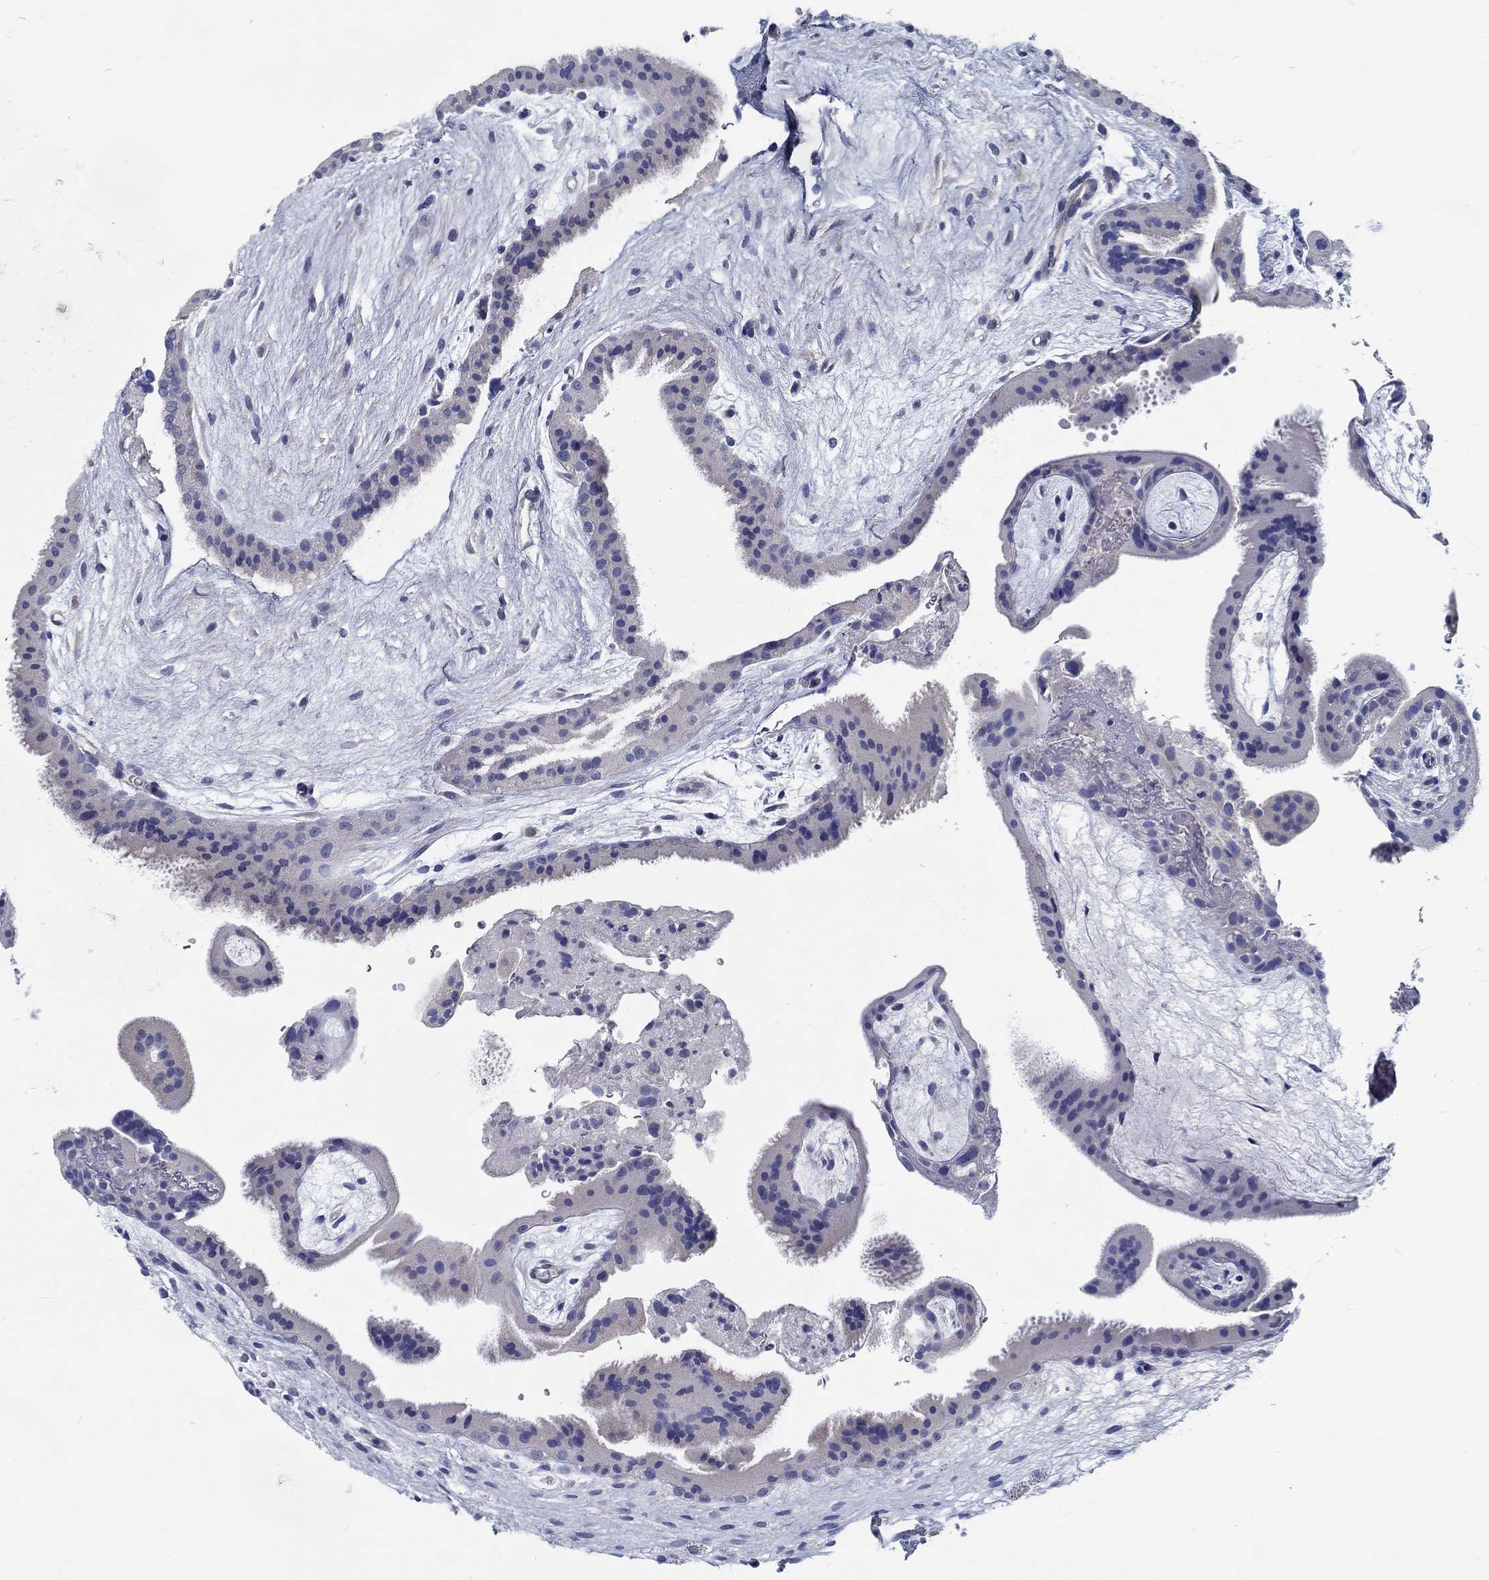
{"staining": {"intensity": "negative", "quantity": "none", "location": "none"}, "tissue": "placenta", "cell_type": "Decidual cells", "image_type": "normal", "snomed": [{"axis": "morphology", "description": "Normal tissue, NOS"}, {"axis": "topography", "description": "Placenta"}], "caption": "Immunohistochemistry photomicrograph of unremarkable placenta stained for a protein (brown), which shows no expression in decidual cells. (Immunohistochemistry (ihc), brightfield microscopy, high magnification).", "gene": "MYBPC1", "patient": {"sex": "female", "age": 19}}